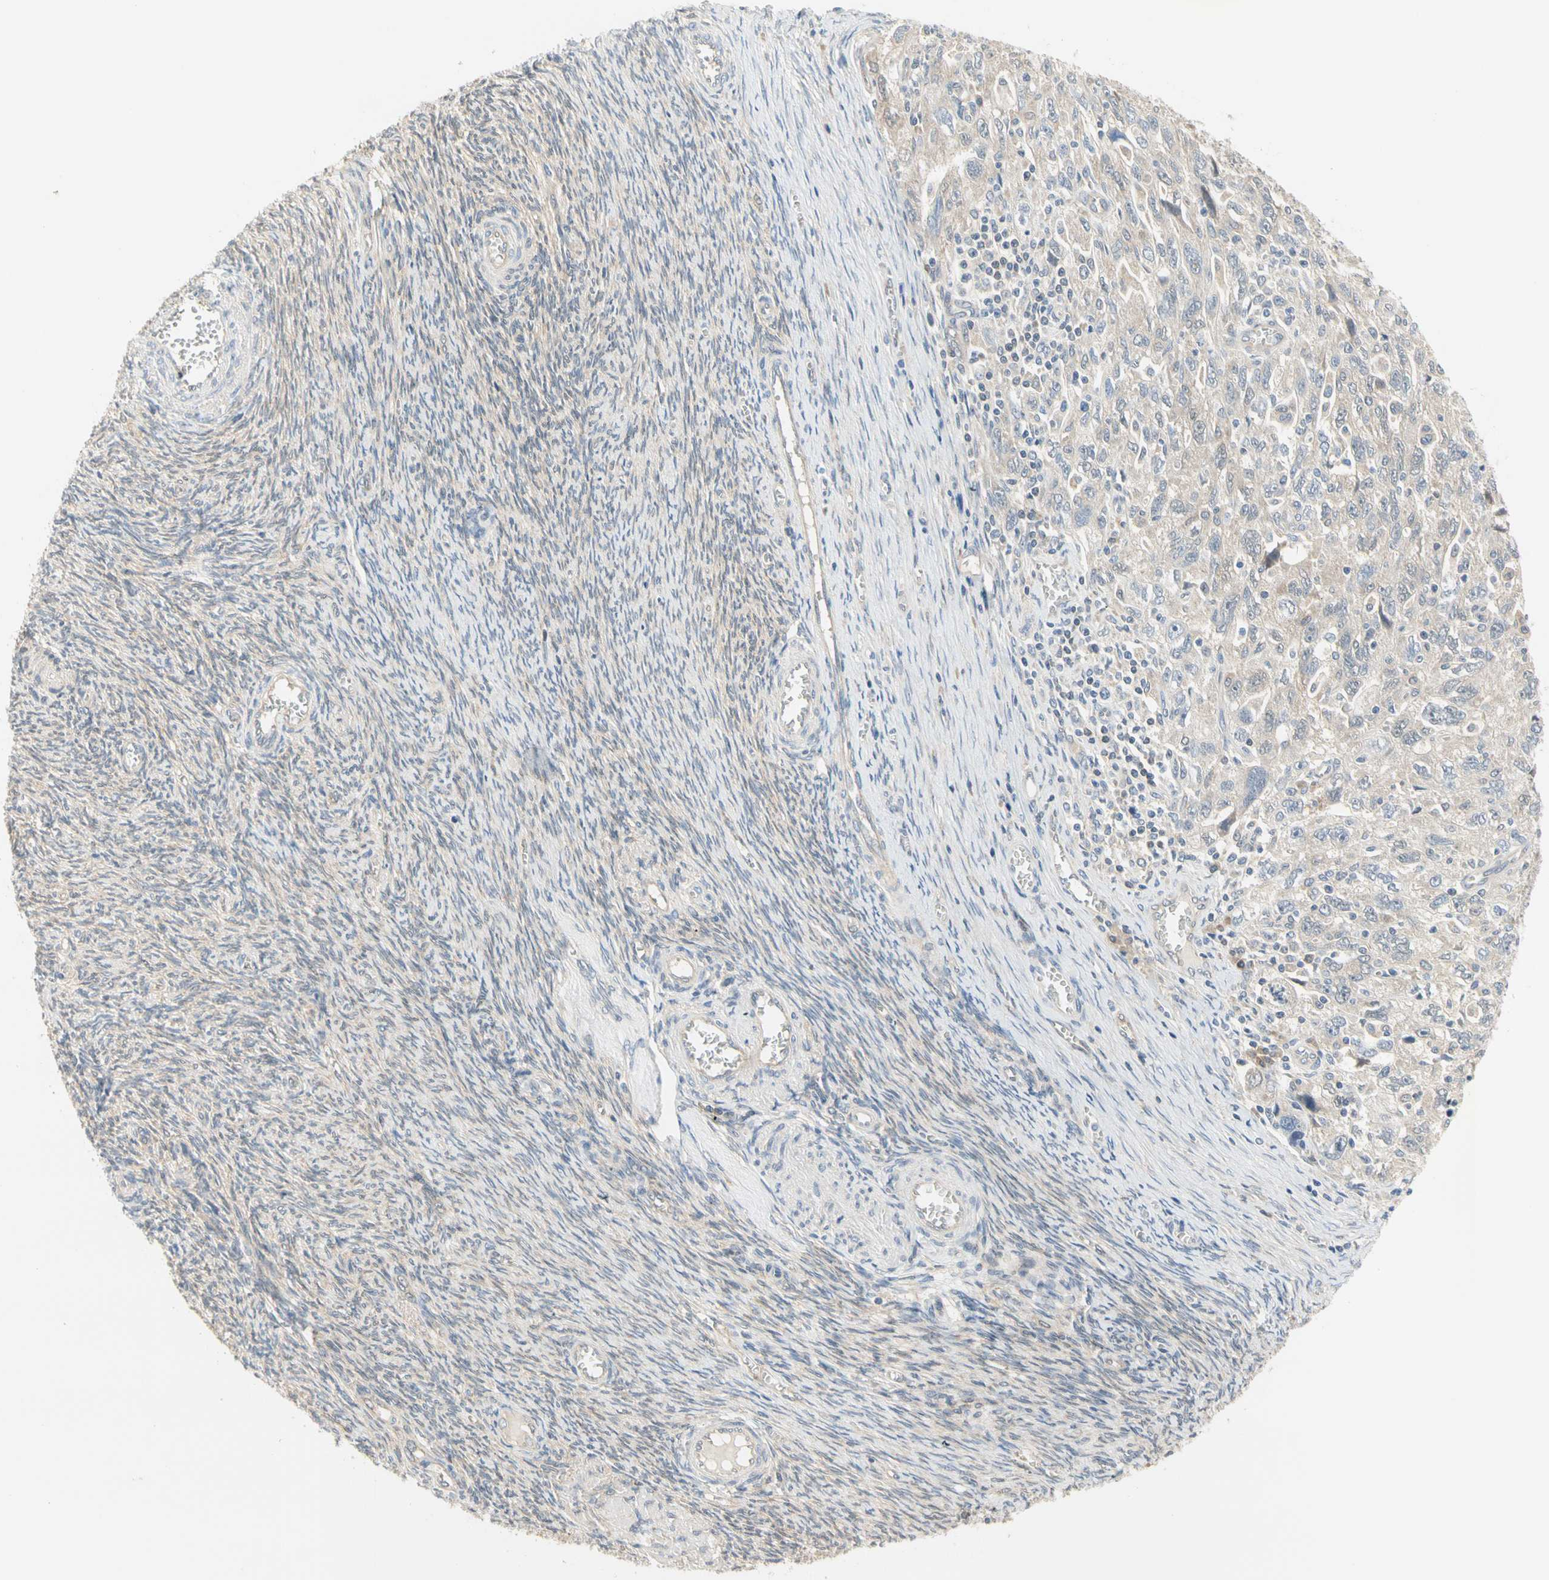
{"staining": {"intensity": "weak", "quantity": ">75%", "location": "cytoplasmic/membranous"}, "tissue": "ovarian cancer", "cell_type": "Tumor cells", "image_type": "cancer", "snomed": [{"axis": "morphology", "description": "Carcinoma, NOS"}, {"axis": "morphology", "description": "Cystadenocarcinoma, serous, NOS"}, {"axis": "topography", "description": "Ovary"}], "caption": "Protein expression by immunohistochemistry displays weak cytoplasmic/membranous expression in approximately >75% of tumor cells in carcinoma (ovarian).", "gene": "MPI", "patient": {"sex": "female", "age": 69}}